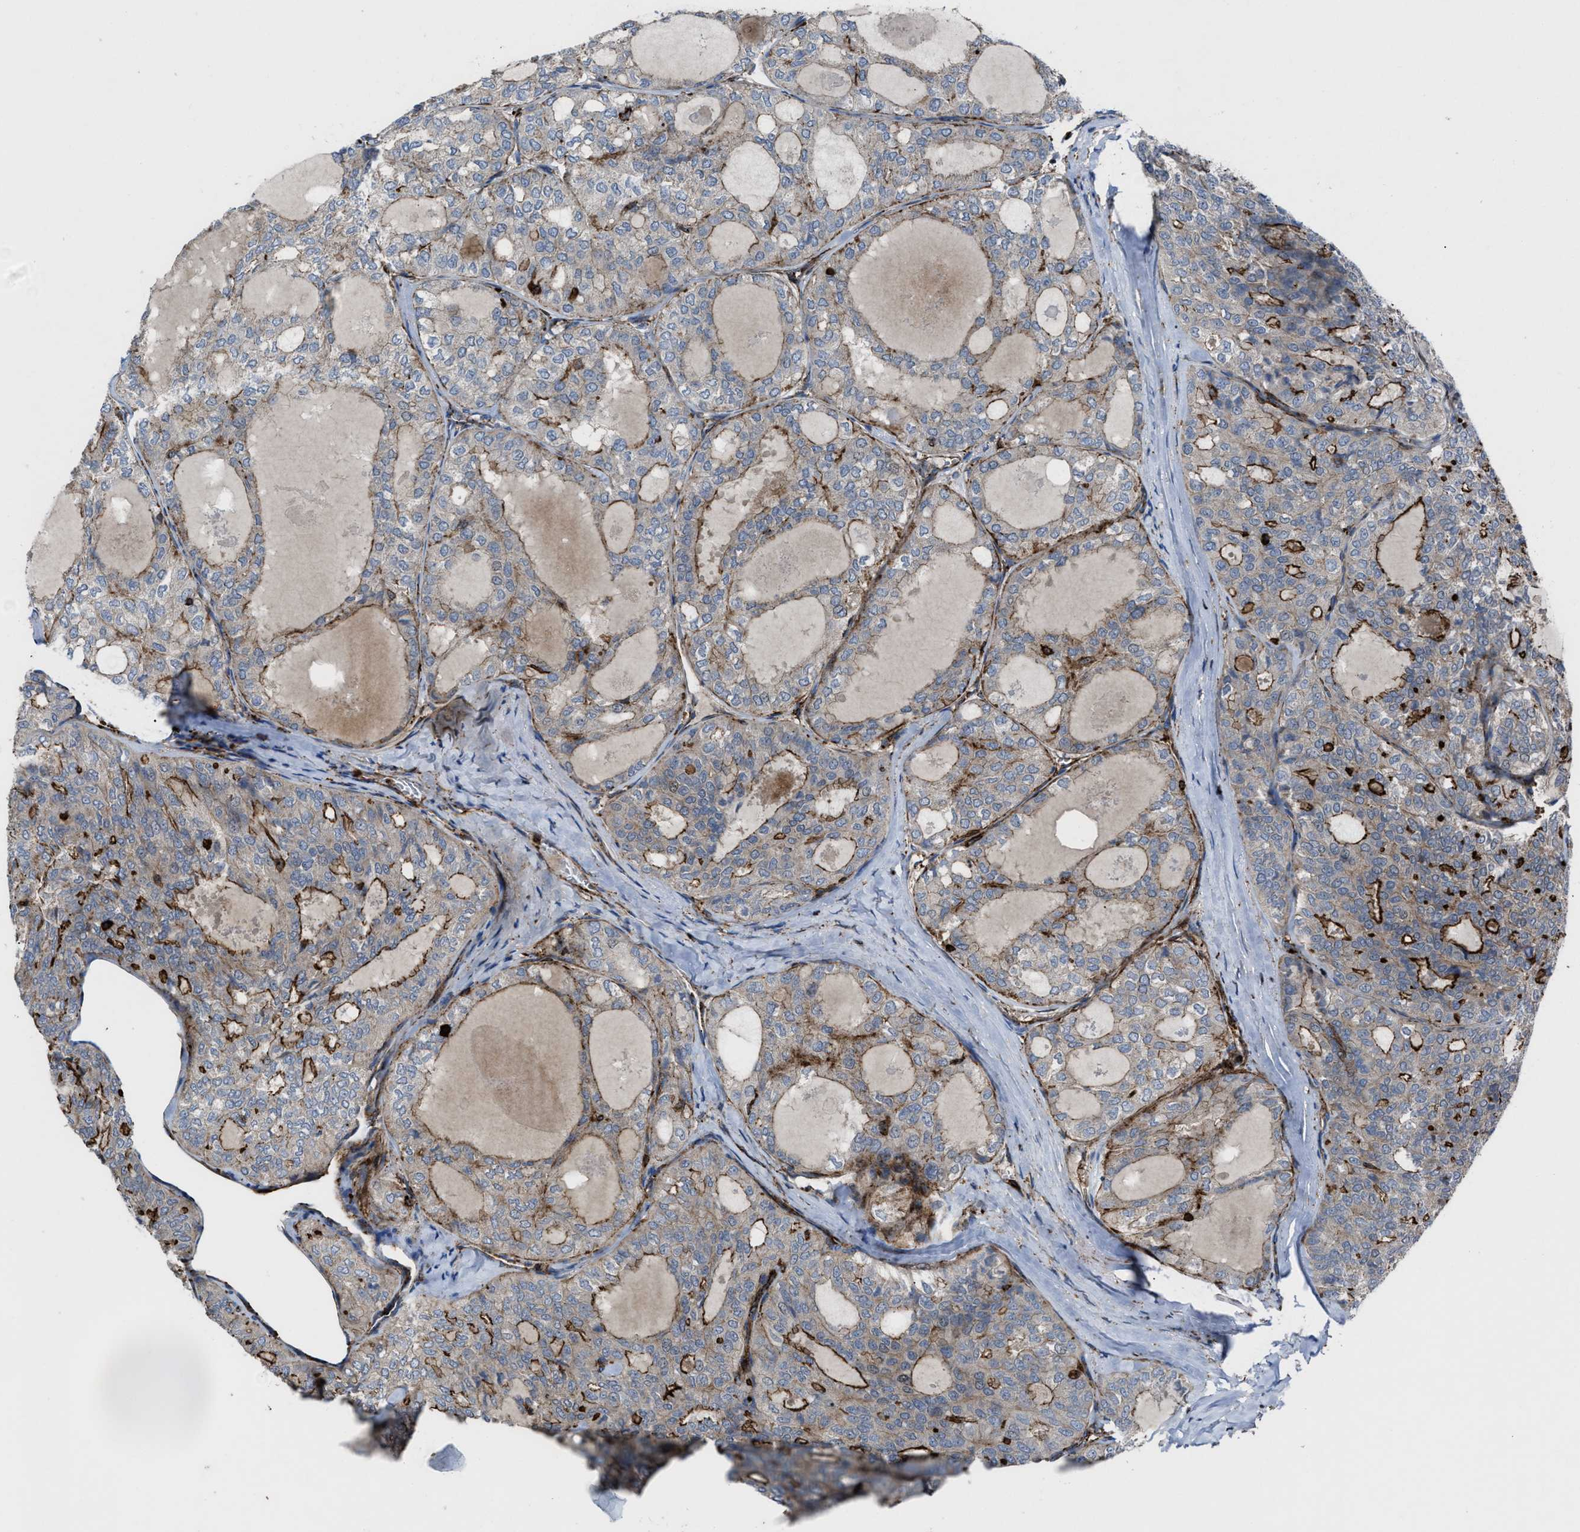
{"staining": {"intensity": "moderate", "quantity": "<25%", "location": "cytoplasmic/membranous"}, "tissue": "thyroid cancer", "cell_type": "Tumor cells", "image_type": "cancer", "snomed": [{"axis": "morphology", "description": "Follicular adenoma carcinoma, NOS"}, {"axis": "topography", "description": "Thyroid gland"}], "caption": "Immunohistochemistry micrograph of neoplastic tissue: follicular adenoma carcinoma (thyroid) stained using immunohistochemistry (IHC) shows low levels of moderate protein expression localized specifically in the cytoplasmic/membranous of tumor cells, appearing as a cytoplasmic/membranous brown color.", "gene": "AGPAT2", "patient": {"sex": "male", "age": 75}}